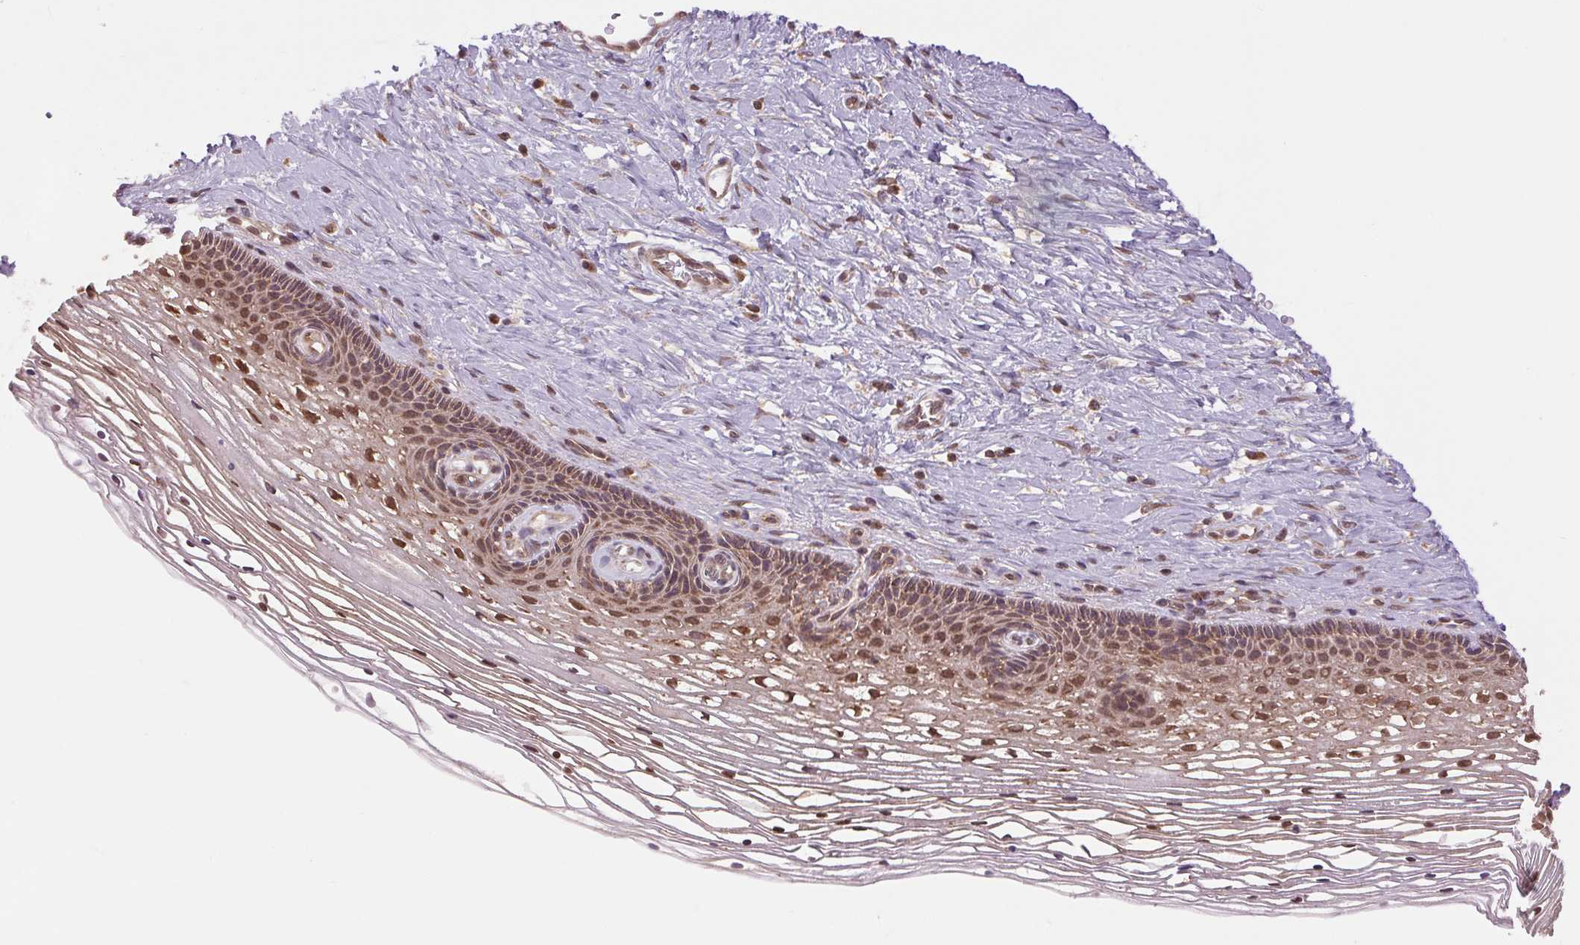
{"staining": {"intensity": "moderate", "quantity": "25%-75%", "location": "nuclear"}, "tissue": "cervix", "cell_type": "Glandular cells", "image_type": "normal", "snomed": [{"axis": "morphology", "description": "Normal tissue, NOS"}, {"axis": "topography", "description": "Cervix"}], "caption": "Protein expression analysis of benign cervix shows moderate nuclear expression in about 25%-75% of glandular cells.", "gene": "BTF3L4", "patient": {"sex": "female", "age": 34}}